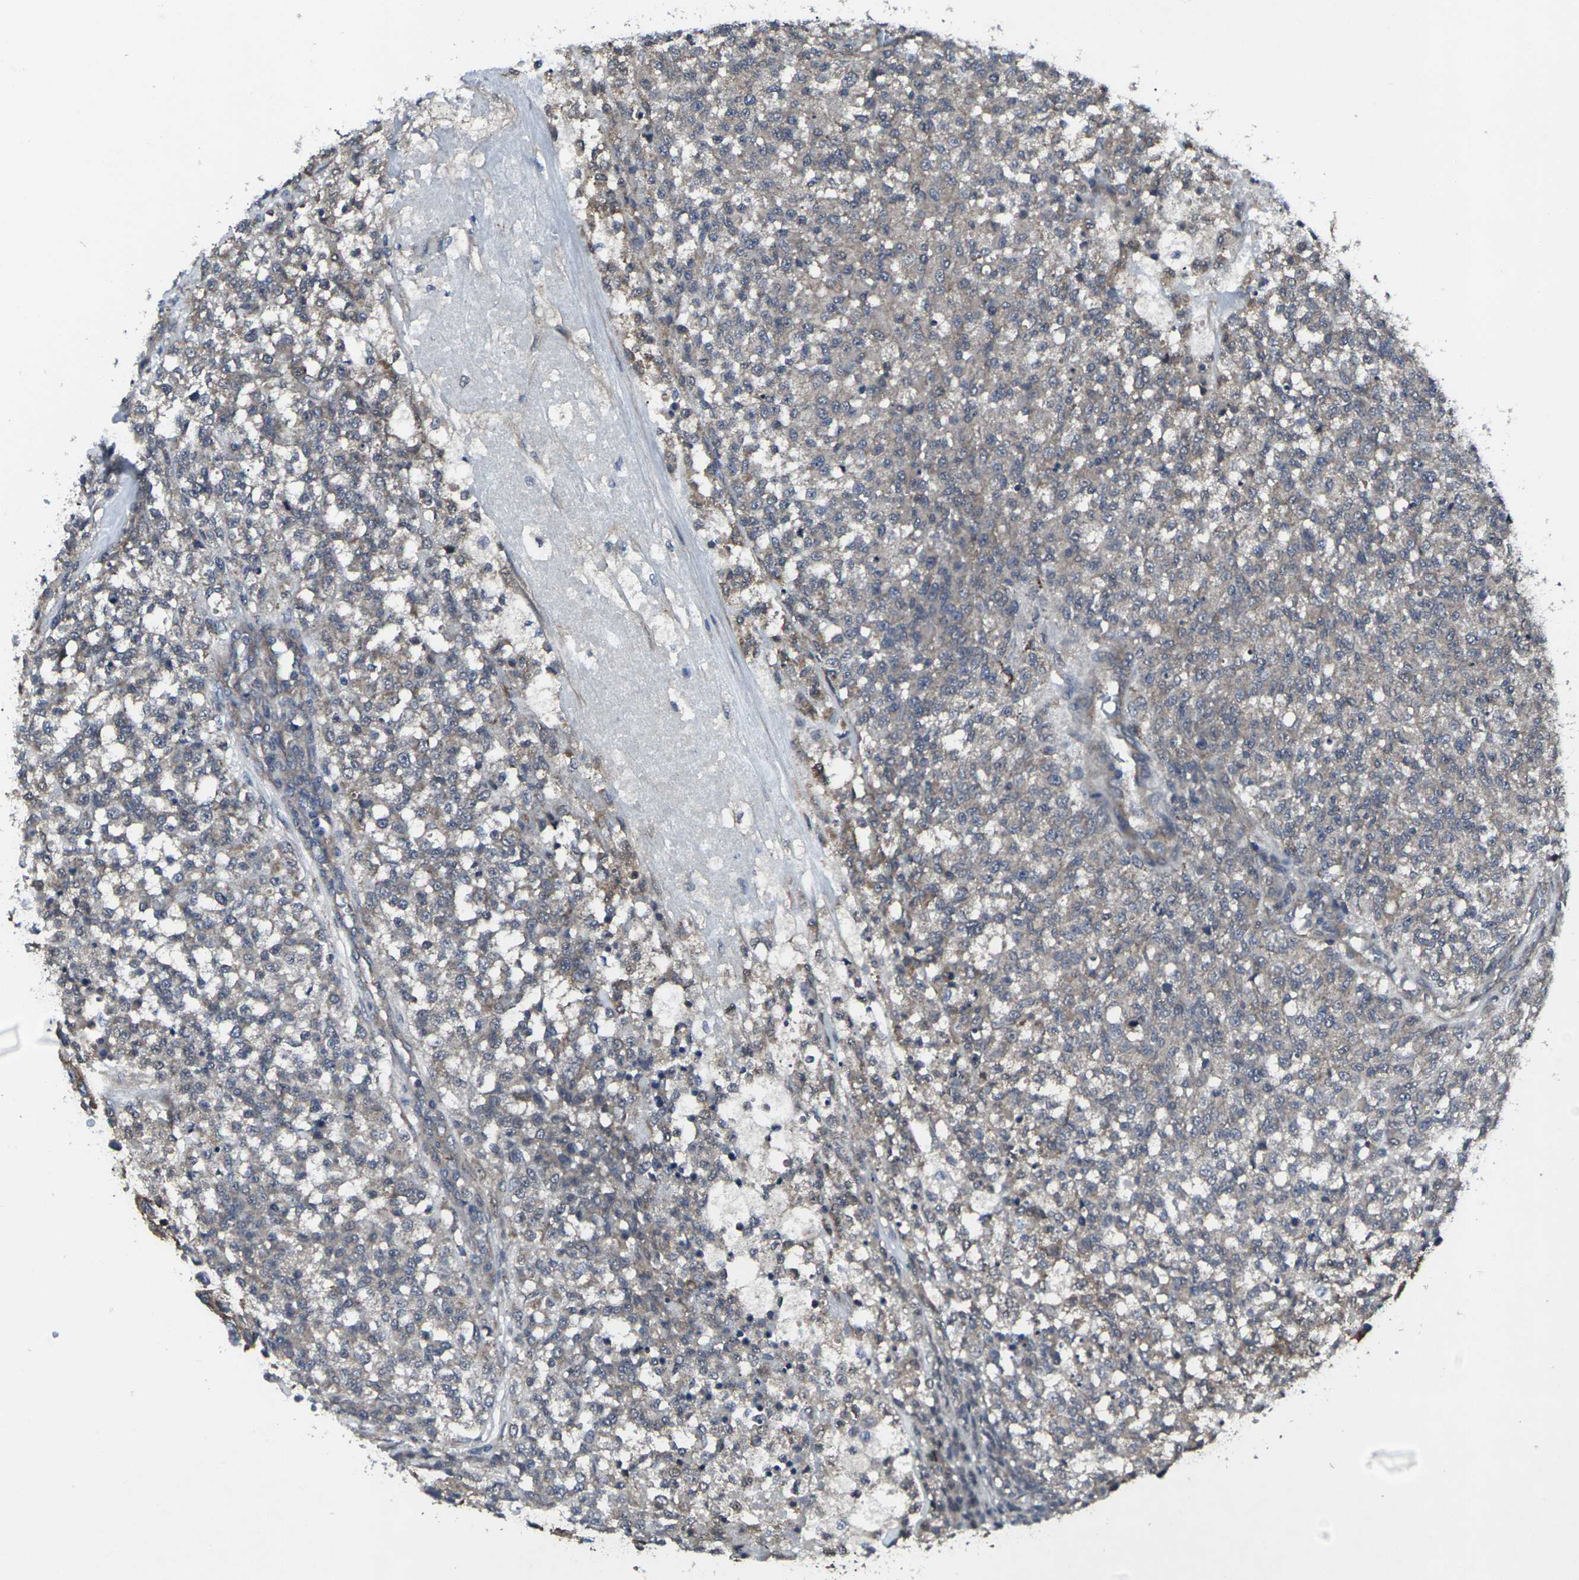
{"staining": {"intensity": "weak", "quantity": ">75%", "location": "cytoplasmic/membranous"}, "tissue": "testis cancer", "cell_type": "Tumor cells", "image_type": "cancer", "snomed": [{"axis": "morphology", "description": "Seminoma, NOS"}, {"axis": "topography", "description": "Testis"}], "caption": "Testis cancer was stained to show a protein in brown. There is low levels of weak cytoplasmic/membranous staining in approximately >75% of tumor cells.", "gene": "MAPKAPK2", "patient": {"sex": "male", "age": 59}}